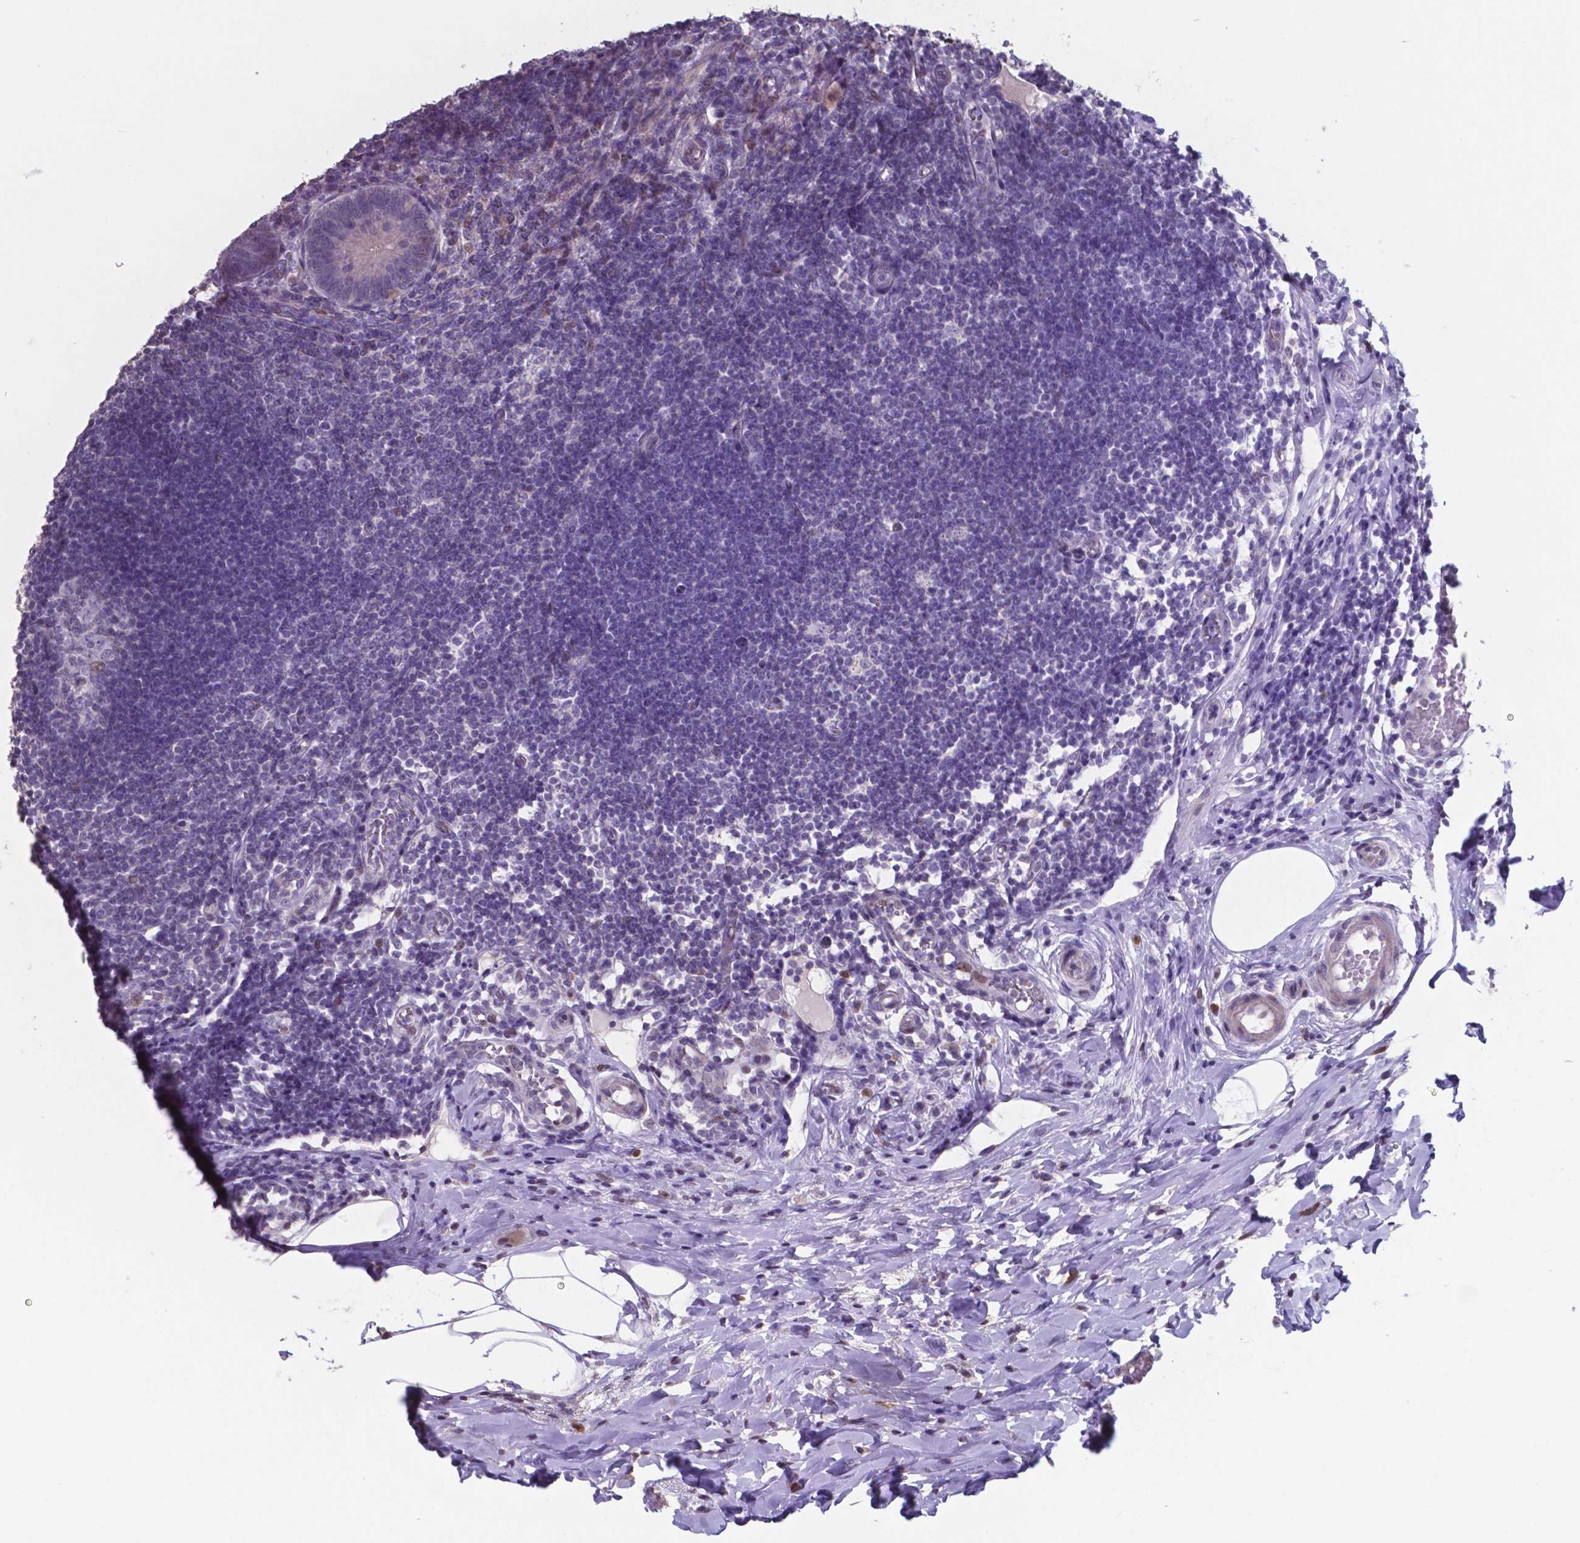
{"staining": {"intensity": "weak", "quantity": "<25%", "location": "cytoplasmic/membranous"}, "tissue": "appendix", "cell_type": "Glandular cells", "image_type": "normal", "snomed": [{"axis": "morphology", "description": "Normal tissue, NOS"}, {"axis": "morphology", "description": "Inflammation, NOS"}, {"axis": "topography", "description": "Appendix"}], "caption": "Micrograph shows no significant protein expression in glandular cells of benign appendix. Brightfield microscopy of immunohistochemistry (IHC) stained with DAB (3,3'-diaminobenzidine) (brown) and hematoxylin (blue), captured at high magnification.", "gene": "MLC1", "patient": {"sex": "male", "age": 16}}